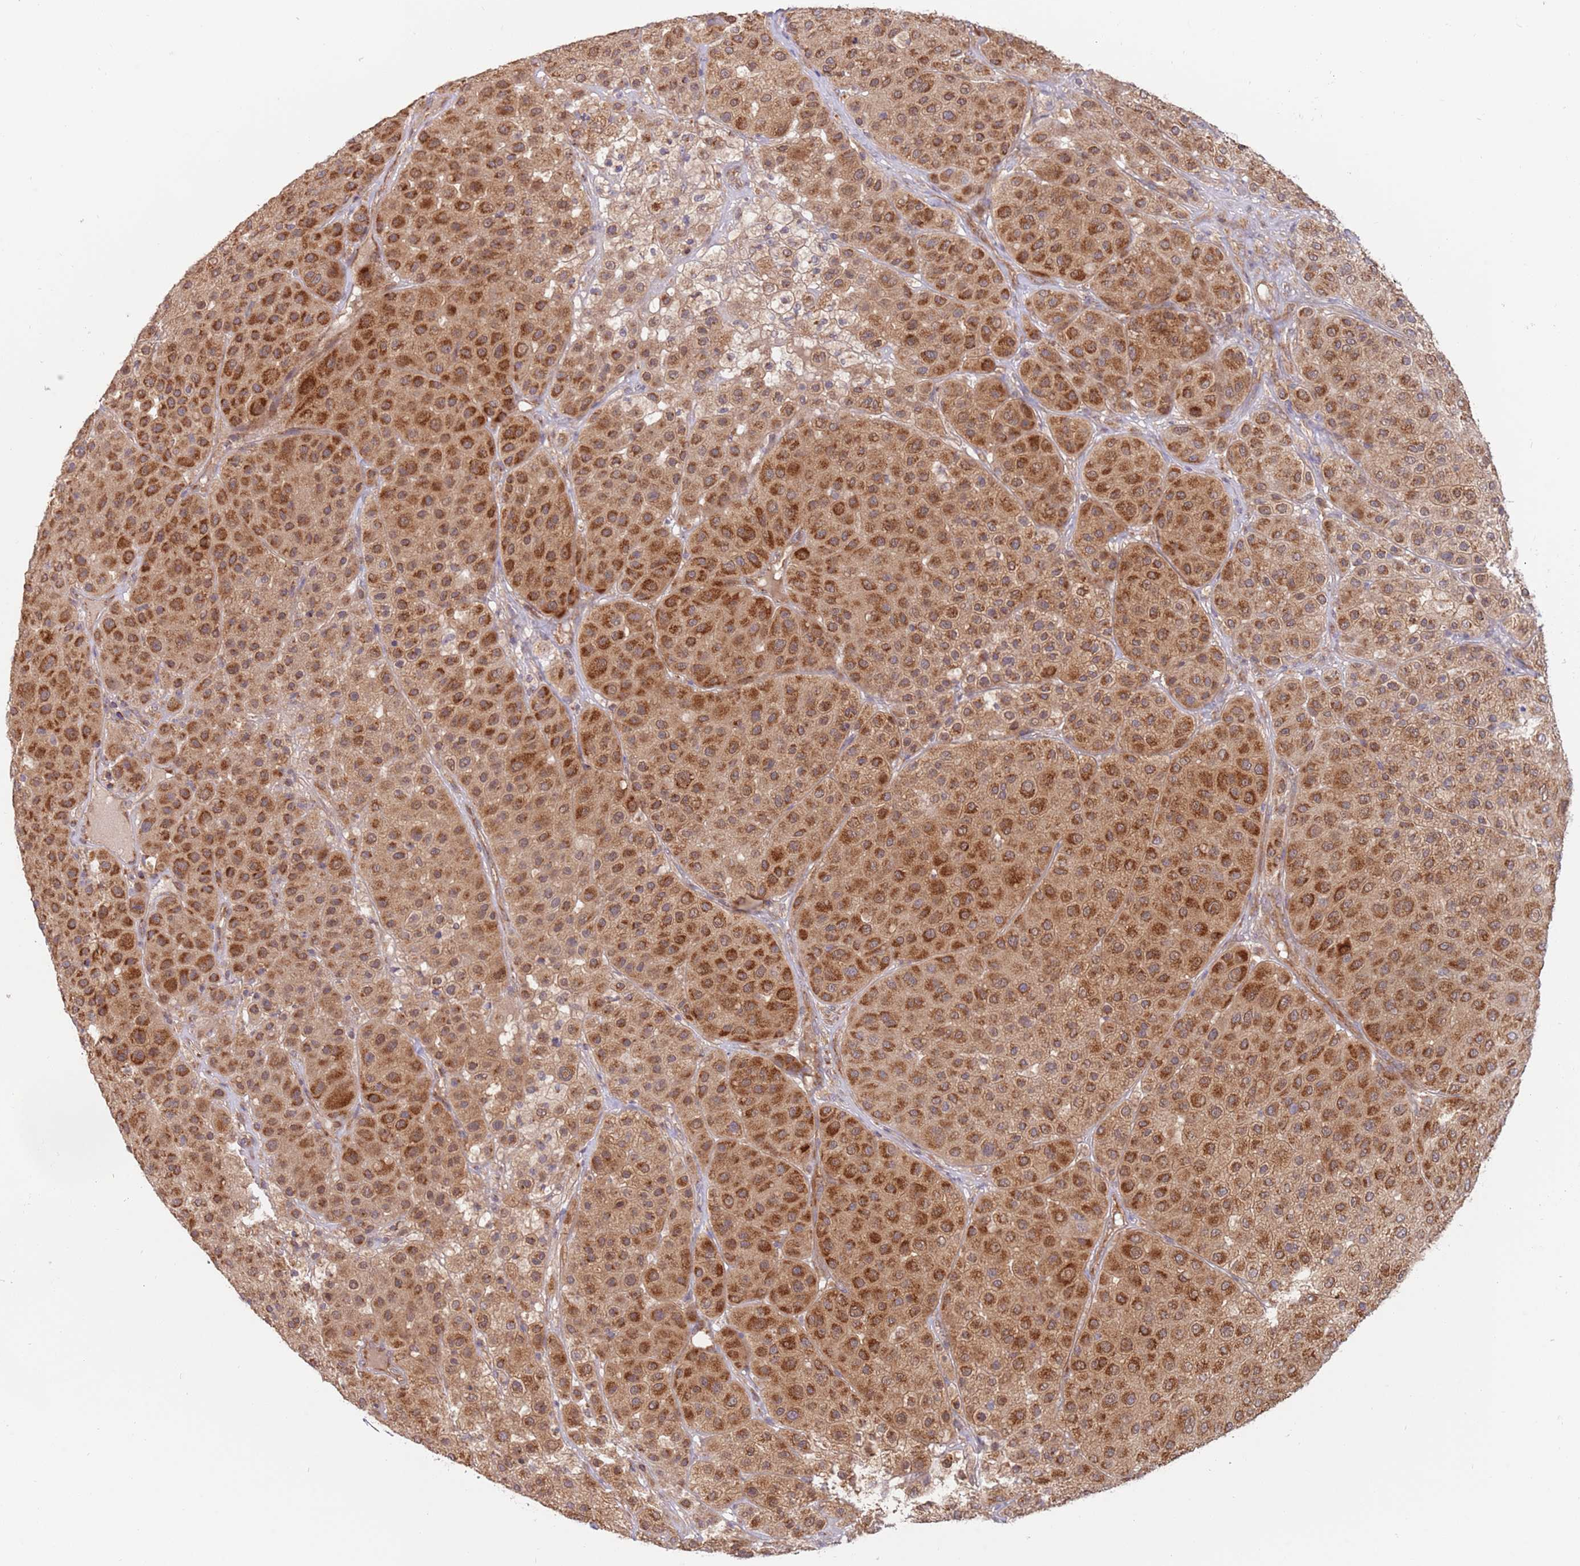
{"staining": {"intensity": "strong", "quantity": ">75%", "location": "cytoplasmic/membranous"}, "tissue": "melanoma", "cell_type": "Tumor cells", "image_type": "cancer", "snomed": [{"axis": "morphology", "description": "Malignant melanoma, Metastatic site"}, {"axis": "topography", "description": "Smooth muscle"}], "caption": "Melanoma was stained to show a protein in brown. There is high levels of strong cytoplasmic/membranous staining in approximately >75% of tumor cells.", "gene": "GUK1", "patient": {"sex": "male", "age": 41}}